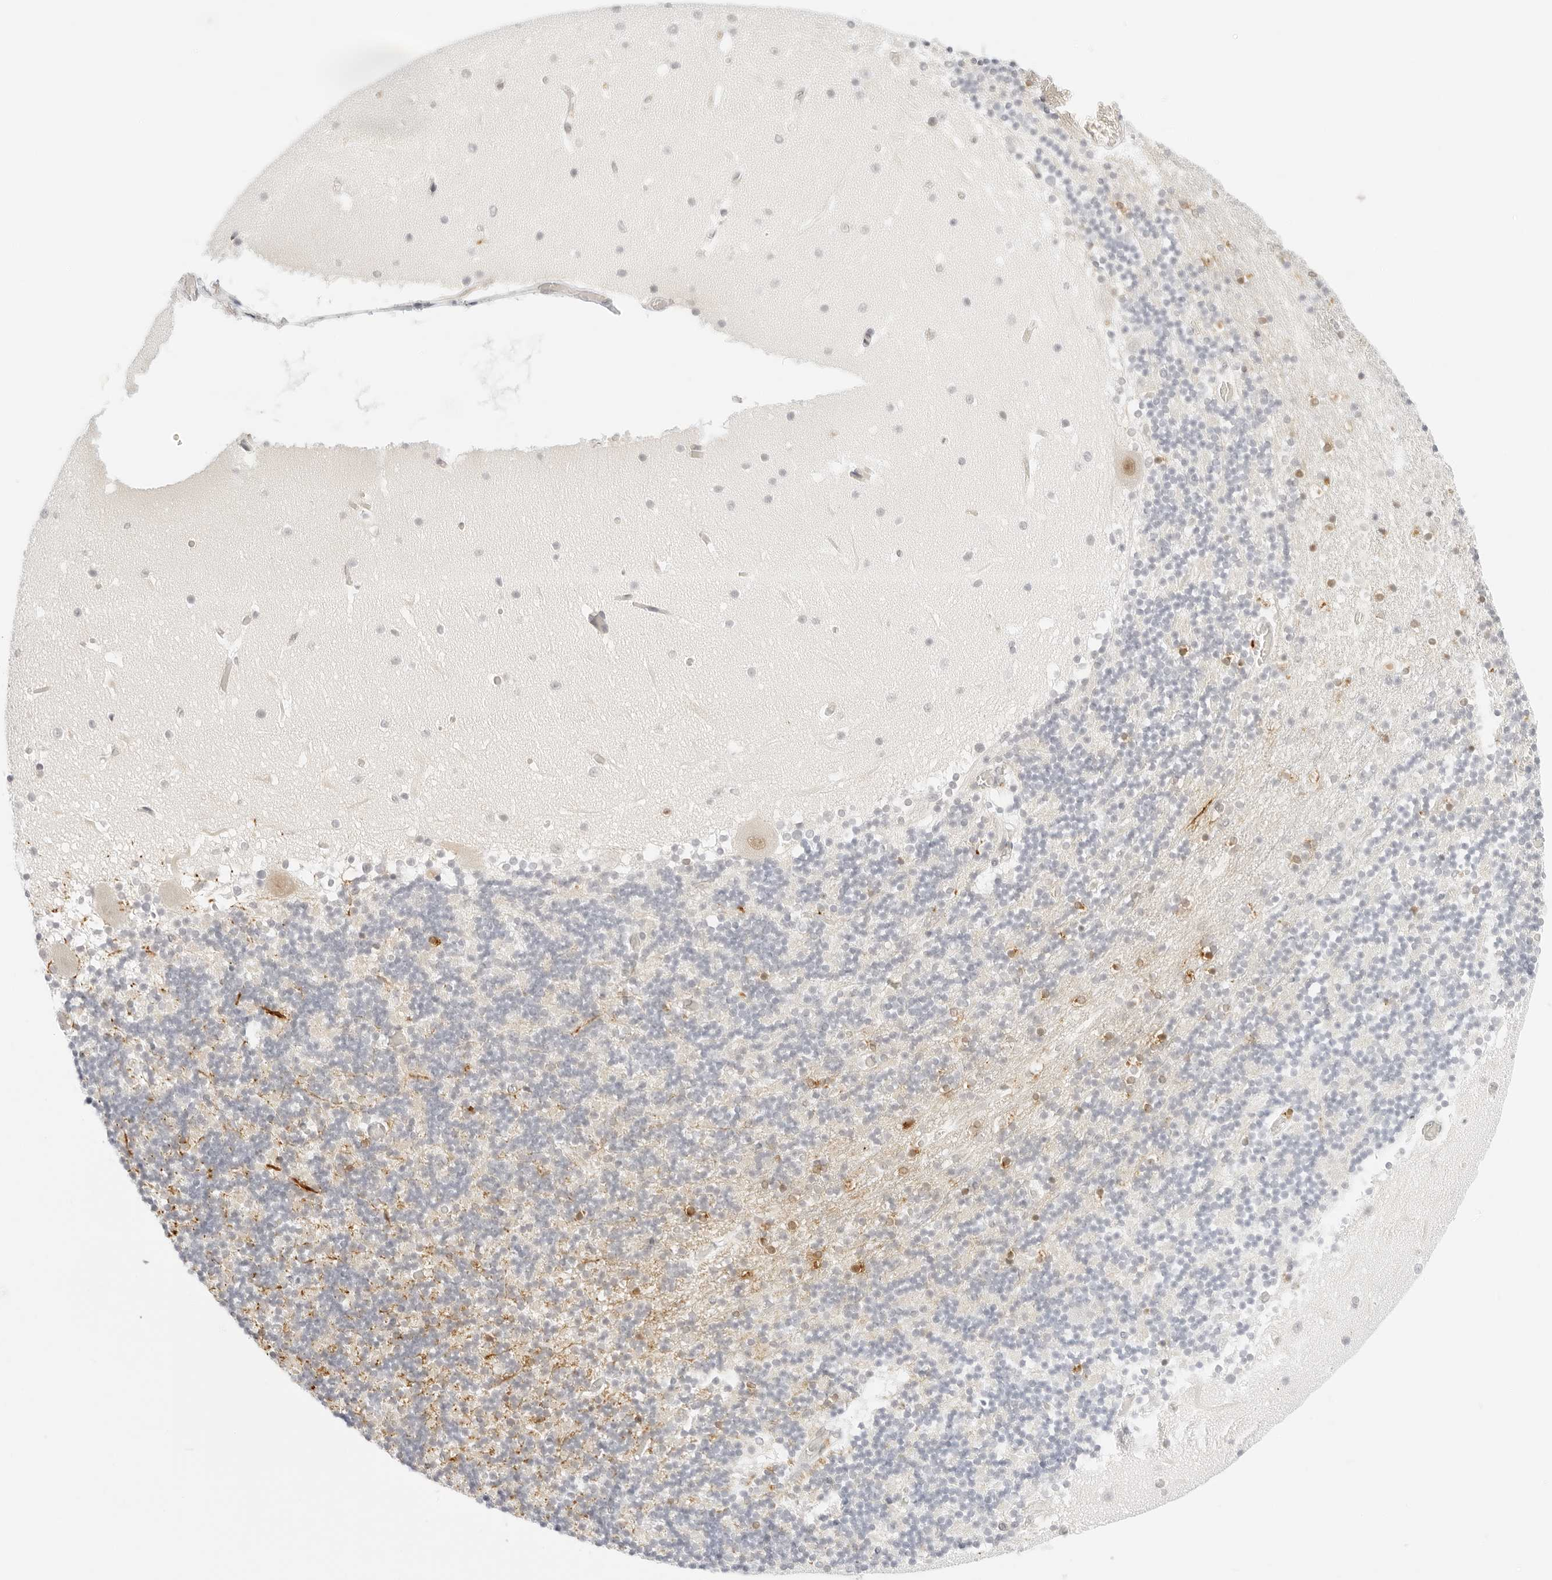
{"staining": {"intensity": "negative", "quantity": "none", "location": "none"}, "tissue": "cerebellum", "cell_type": "Cells in granular layer", "image_type": "normal", "snomed": [{"axis": "morphology", "description": "Normal tissue, NOS"}, {"axis": "topography", "description": "Cerebellum"}], "caption": "This is a image of immunohistochemistry (IHC) staining of normal cerebellum, which shows no positivity in cells in granular layer. (Brightfield microscopy of DAB immunohistochemistry at high magnification).", "gene": "POLR3C", "patient": {"sex": "female", "age": 28}}